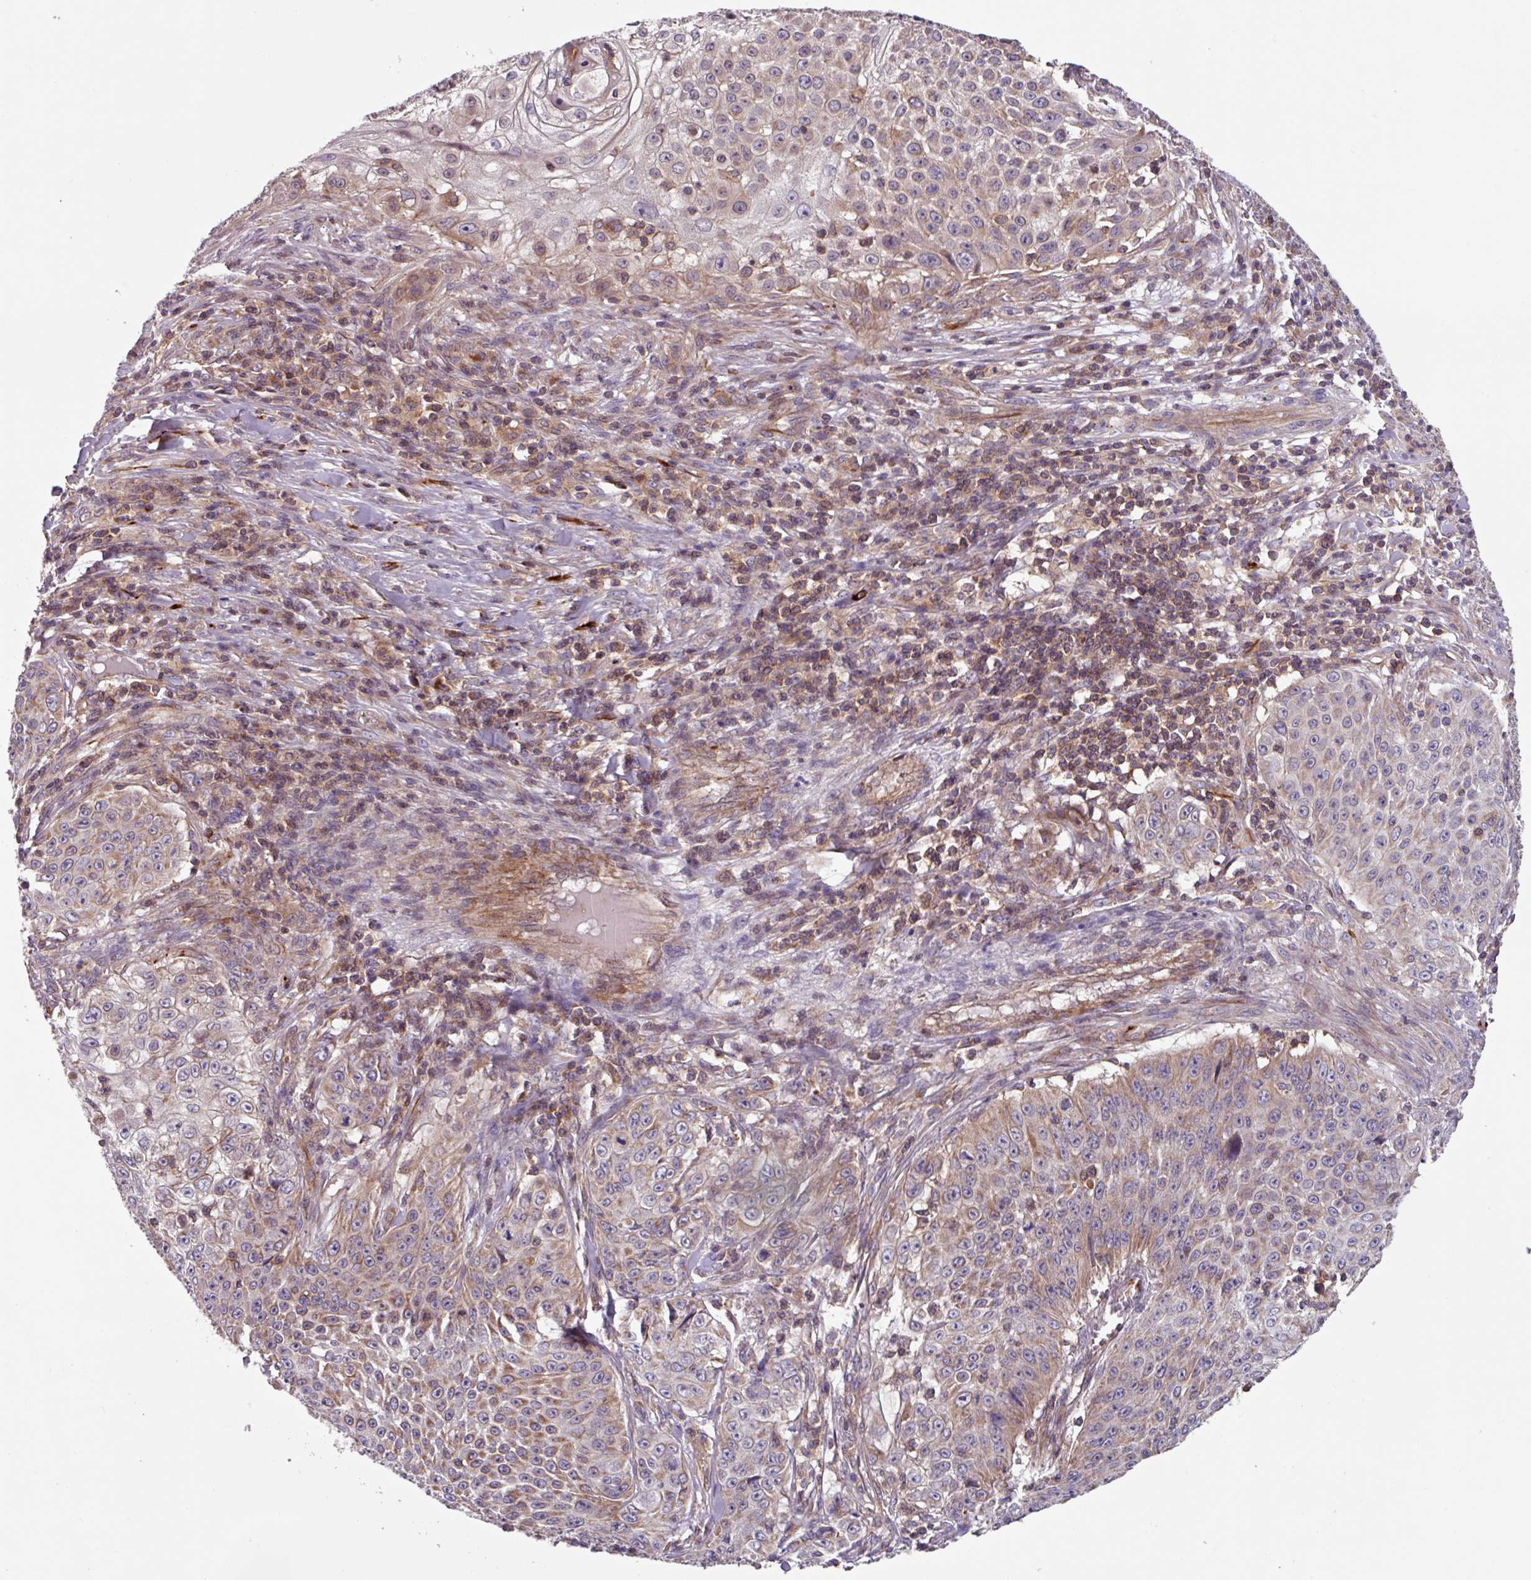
{"staining": {"intensity": "weak", "quantity": "25%-75%", "location": "cytoplasmic/membranous"}, "tissue": "skin cancer", "cell_type": "Tumor cells", "image_type": "cancer", "snomed": [{"axis": "morphology", "description": "Squamous cell carcinoma, NOS"}, {"axis": "topography", "description": "Skin"}], "caption": "Protein expression by IHC shows weak cytoplasmic/membranous positivity in approximately 25%-75% of tumor cells in skin cancer (squamous cell carcinoma).", "gene": "PLEKHD1", "patient": {"sex": "male", "age": 24}}